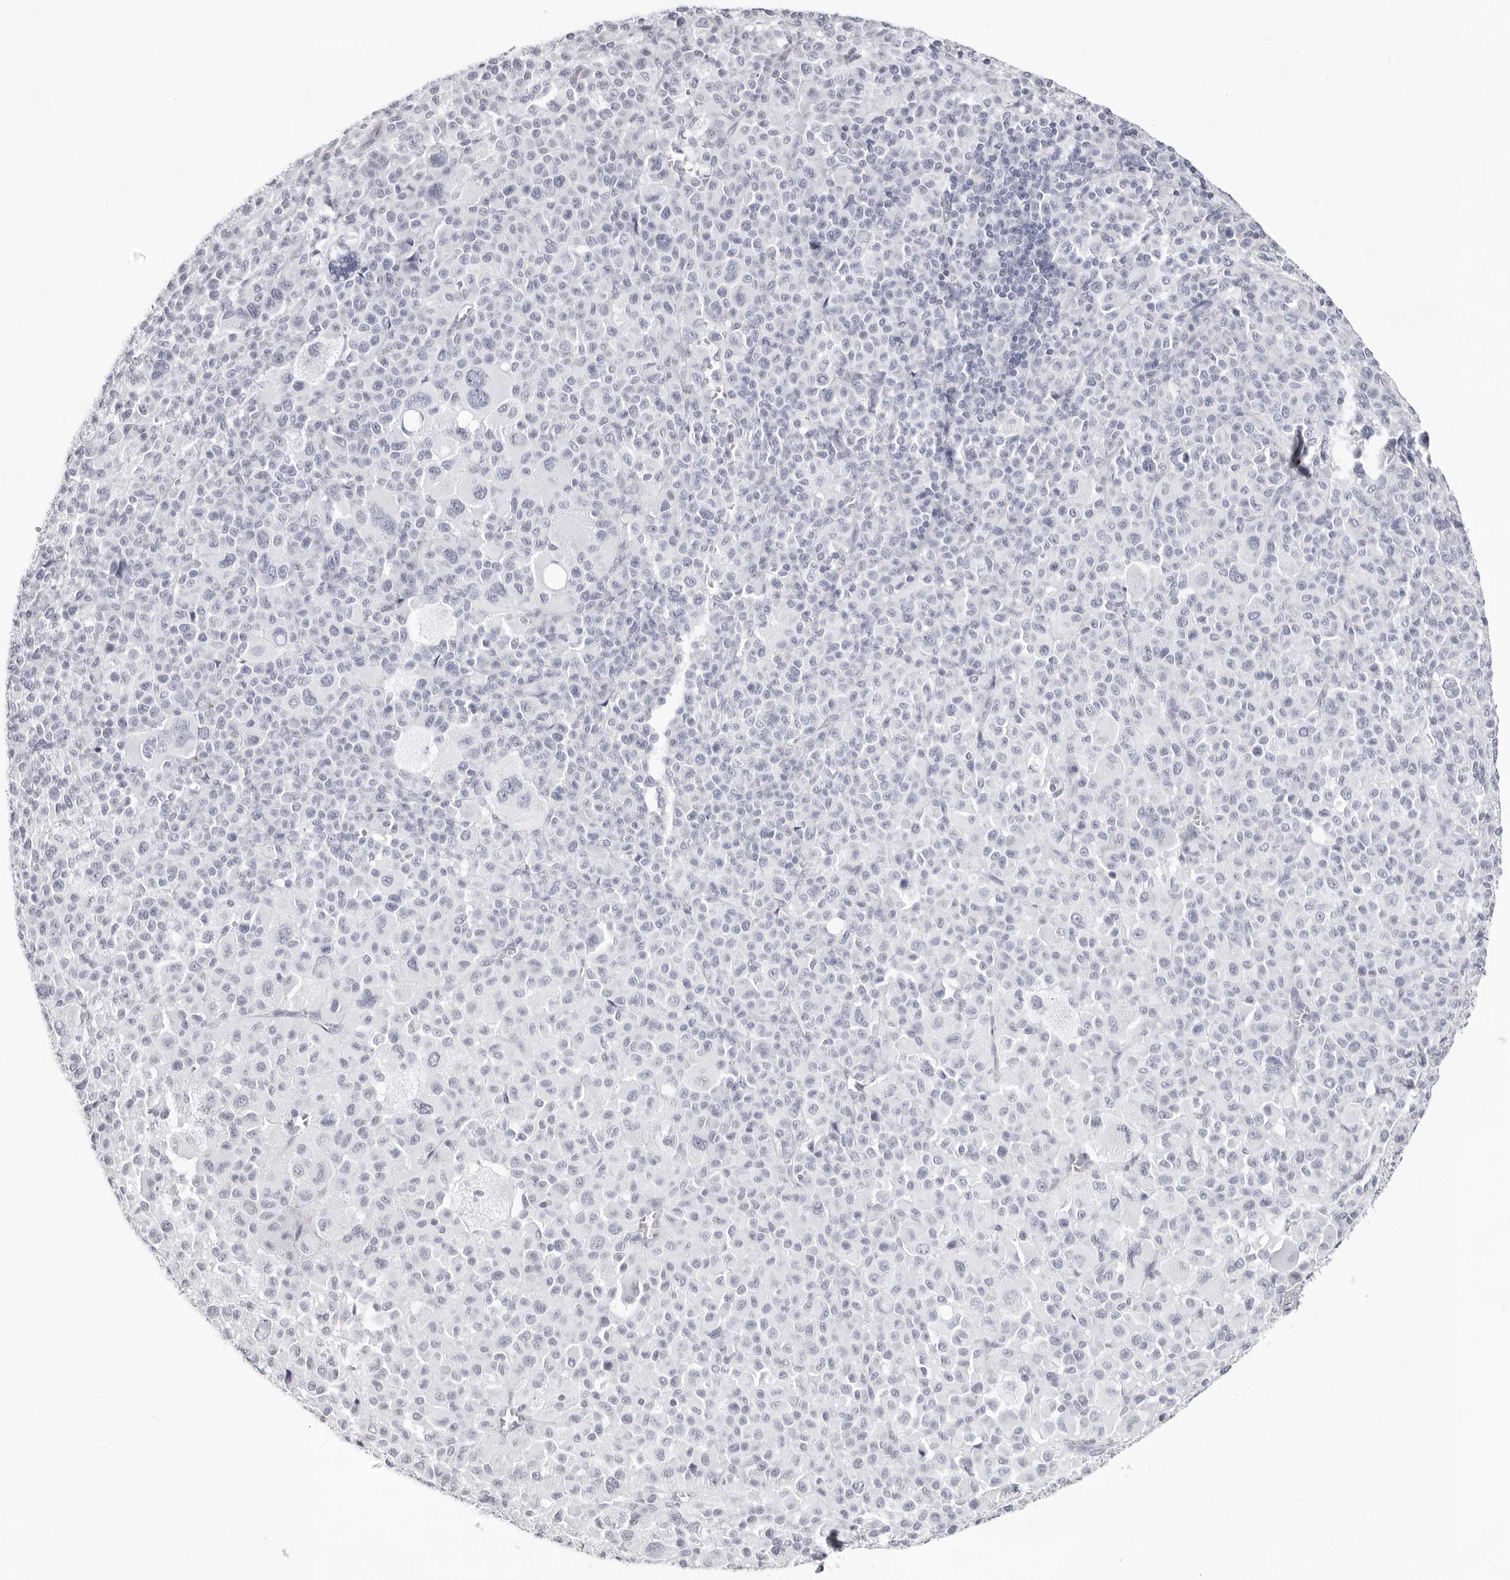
{"staining": {"intensity": "negative", "quantity": "none", "location": "none"}, "tissue": "melanoma", "cell_type": "Tumor cells", "image_type": "cancer", "snomed": [{"axis": "morphology", "description": "Malignant melanoma, Metastatic site"}, {"axis": "topography", "description": "Skin"}], "caption": "The histopathology image shows no significant expression in tumor cells of malignant melanoma (metastatic site). Nuclei are stained in blue.", "gene": "INSL3", "patient": {"sex": "female", "age": 74}}